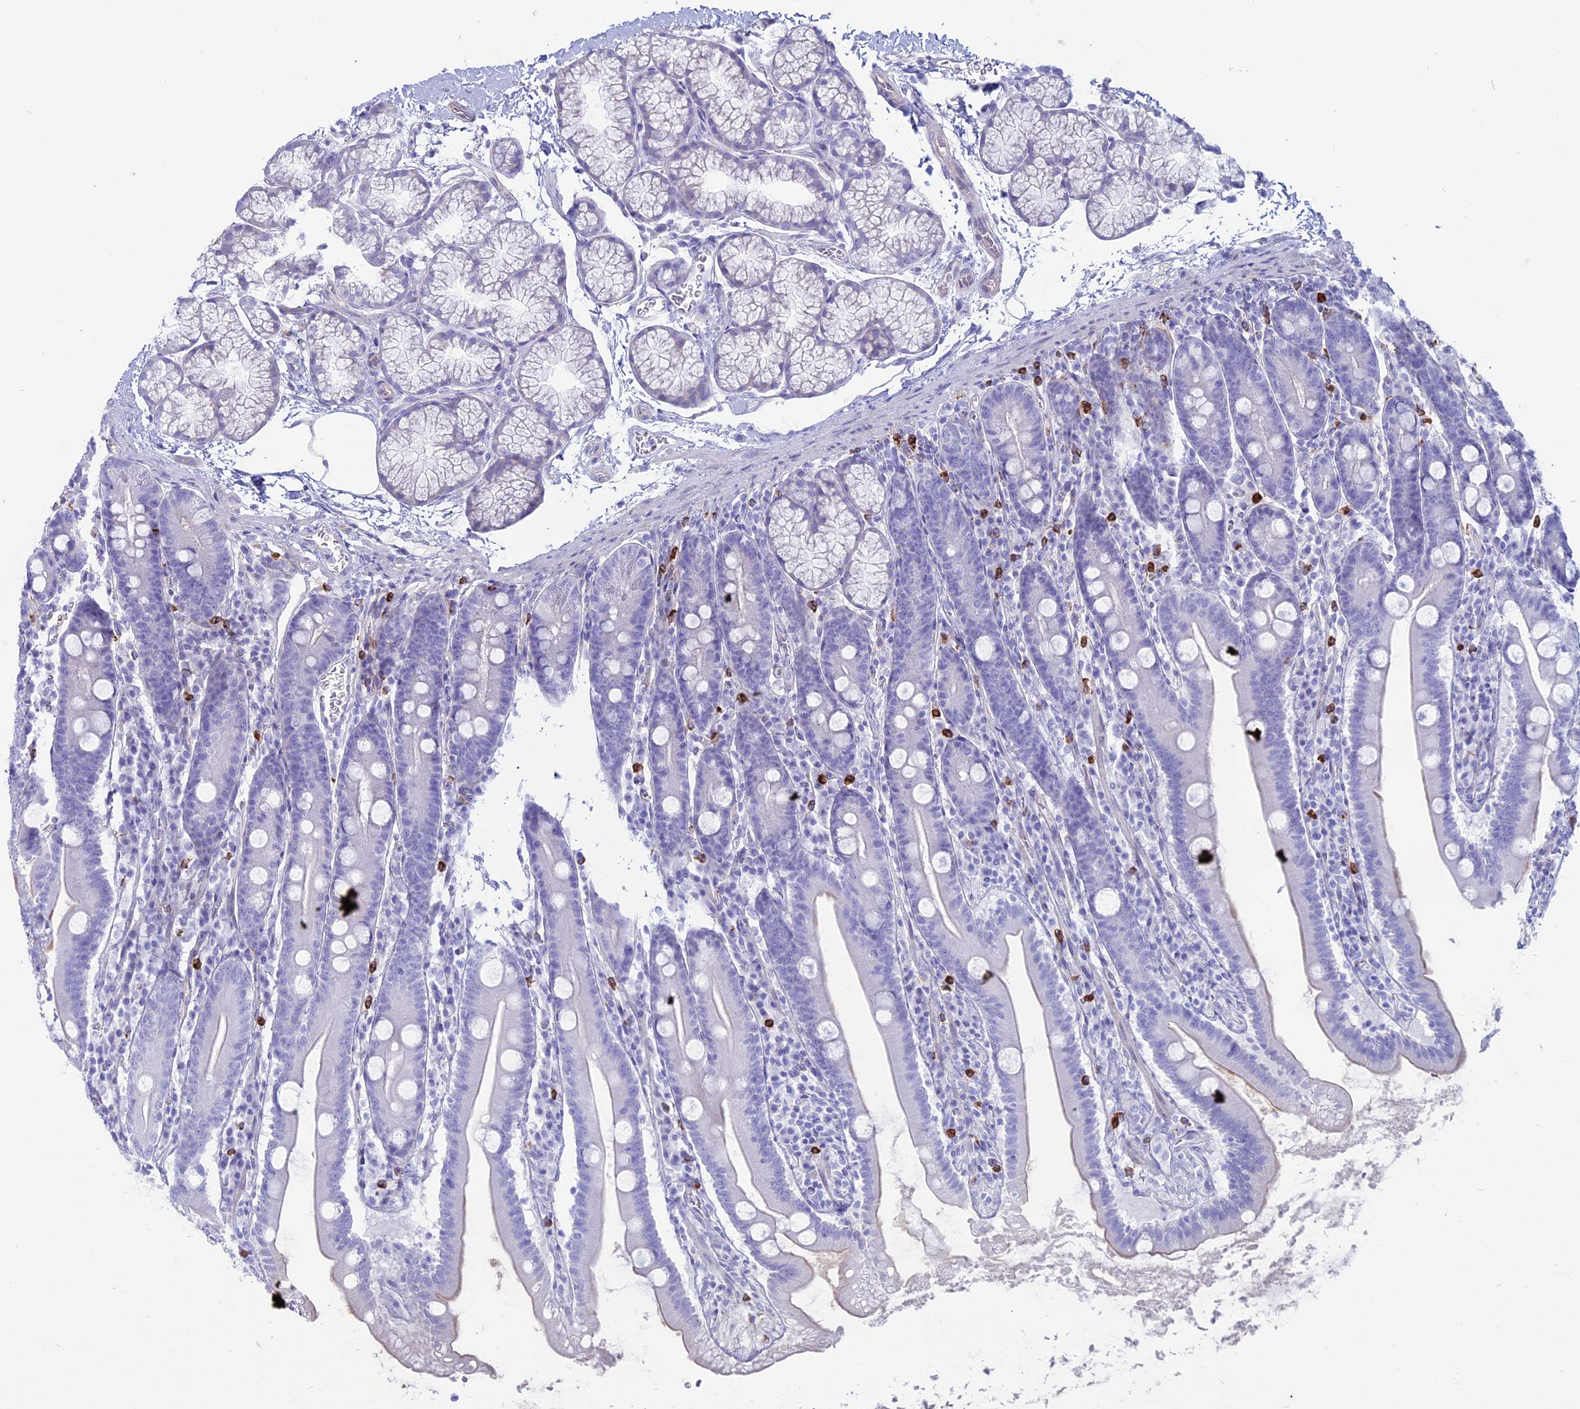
{"staining": {"intensity": "moderate", "quantity": "<25%", "location": "cytoplasmic/membranous"}, "tissue": "duodenum", "cell_type": "Glandular cells", "image_type": "normal", "snomed": [{"axis": "morphology", "description": "Normal tissue, NOS"}, {"axis": "topography", "description": "Duodenum"}], "caption": "Immunohistochemistry (IHC) staining of unremarkable duodenum, which shows low levels of moderate cytoplasmic/membranous staining in about <25% of glandular cells indicating moderate cytoplasmic/membranous protein expression. The staining was performed using DAB (brown) for protein detection and nuclei were counterstained in hematoxylin (blue).", "gene": "OR2AE1", "patient": {"sex": "male", "age": 35}}